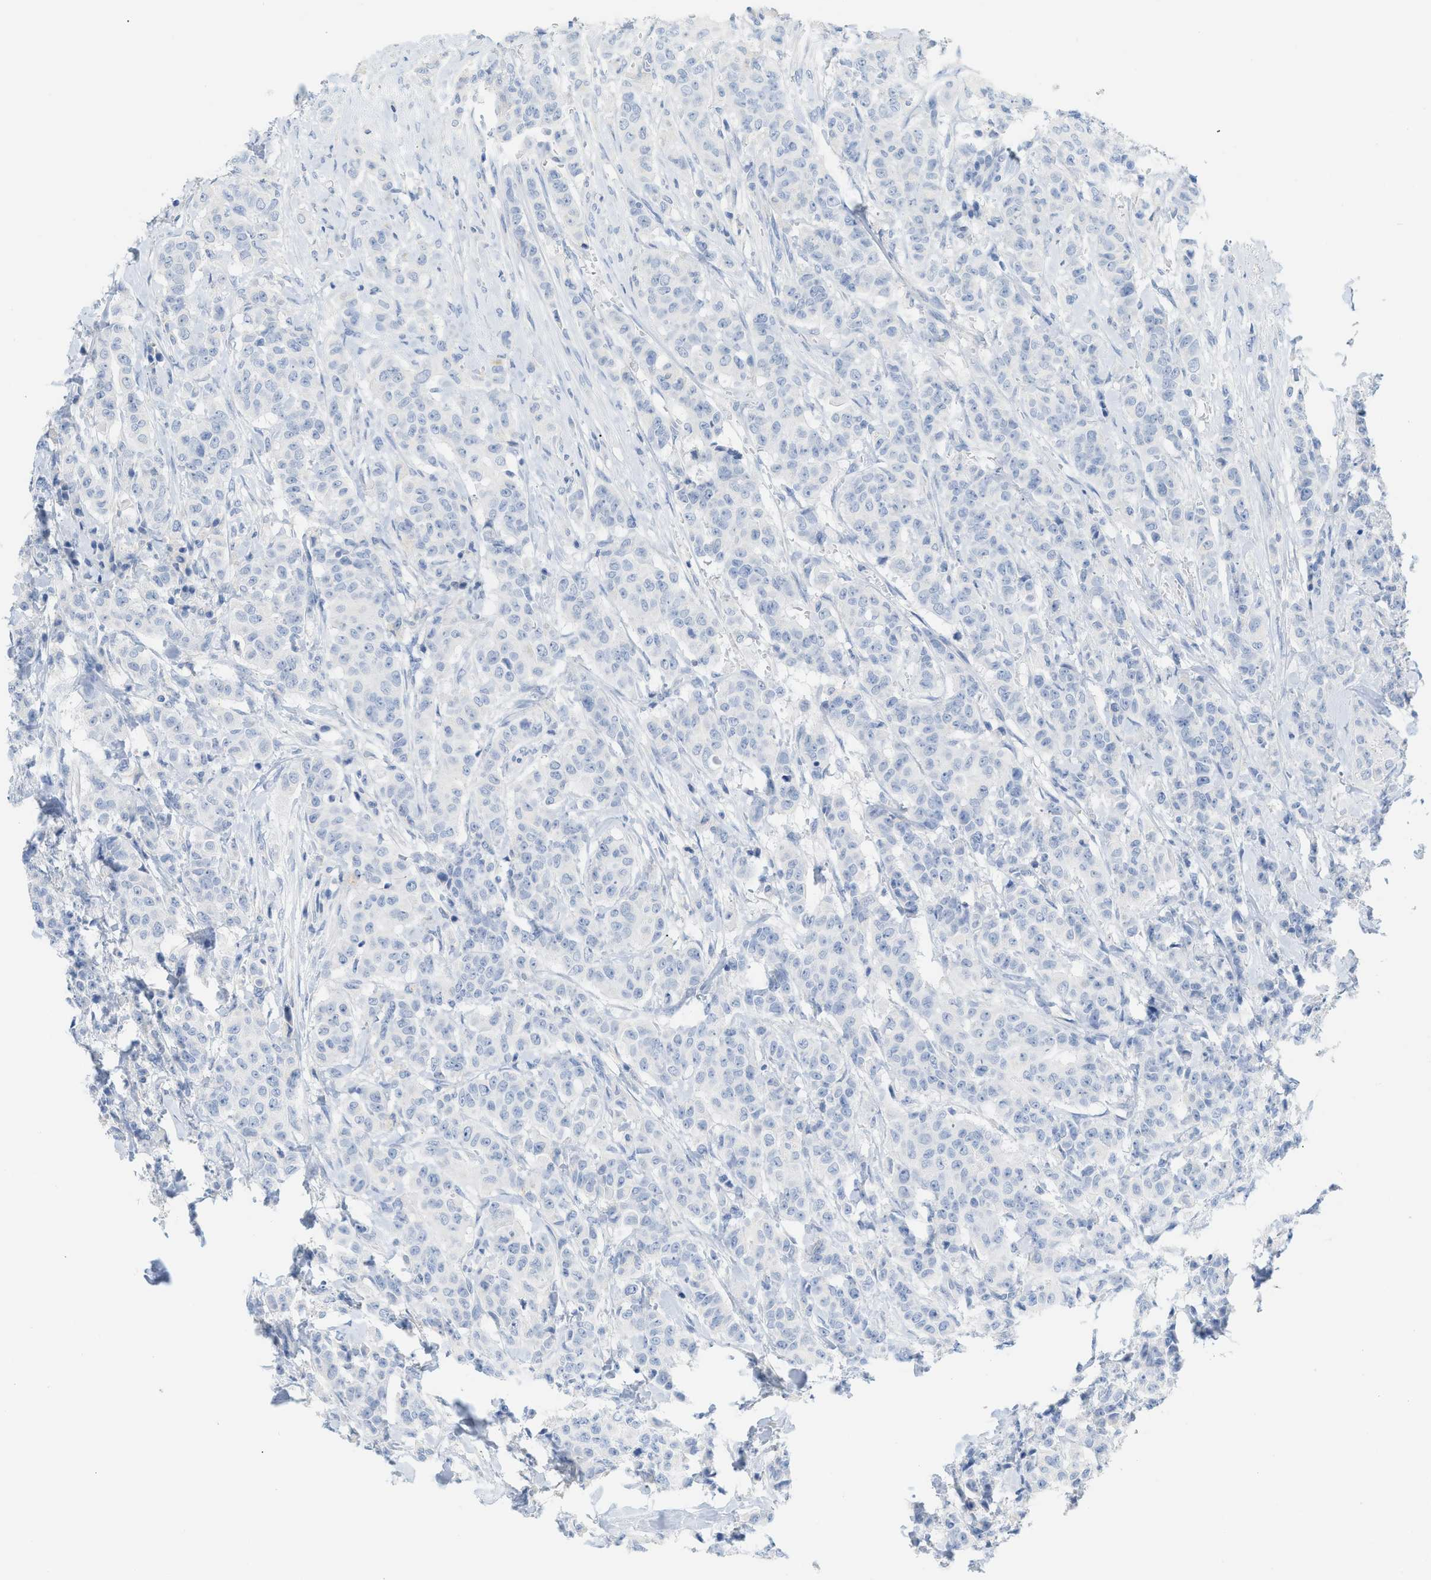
{"staining": {"intensity": "negative", "quantity": "none", "location": "none"}, "tissue": "breast cancer", "cell_type": "Tumor cells", "image_type": "cancer", "snomed": [{"axis": "morphology", "description": "Normal tissue, NOS"}, {"axis": "morphology", "description": "Duct carcinoma"}, {"axis": "topography", "description": "Breast"}], "caption": "Micrograph shows no protein expression in tumor cells of breast invasive ductal carcinoma tissue.", "gene": "PAPPA", "patient": {"sex": "female", "age": 40}}